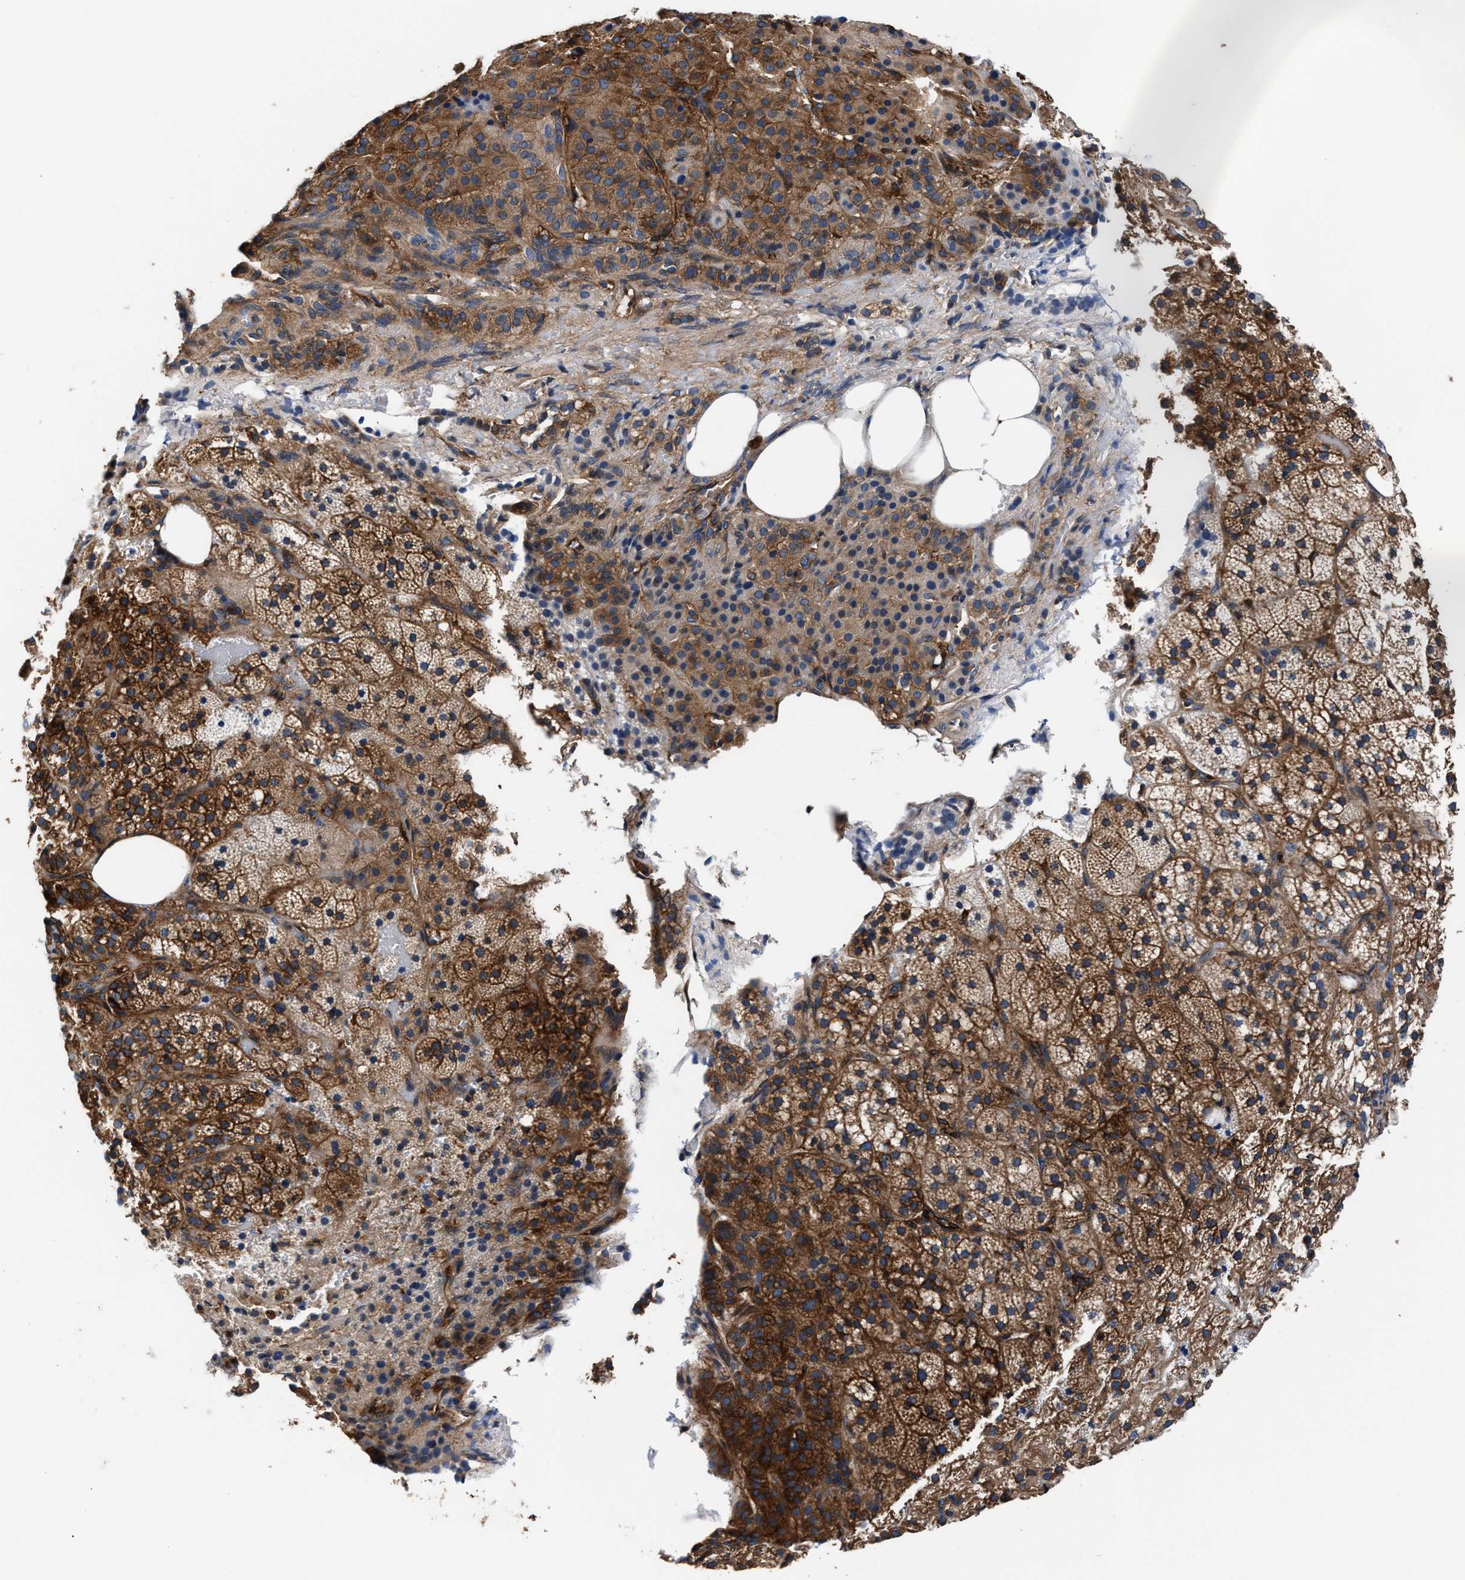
{"staining": {"intensity": "strong", "quantity": "25%-75%", "location": "cytoplasmic/membranous"}, "tissue": "adrenal gland", "cell_type": "Glandular cells", "image_type": "normal", "snomed": [{"axis": "morphology", "description": "Normal tissue, NOS"}, {"axis": "topography", "description": "Adrenal gland"}], "caption": "High-power microscopy captured an IHC histopathology image of benign adrenal gland, revealing strong cytoplasmic/membranous positivity in approximately 25%-75% of glandular cells. (DAB (3,3'-diaminobenzidine) IHC with brightfield microscopy, high magnification).", "gene": "SH3GL1", "patient": {"sex": "female", "age": 59}}